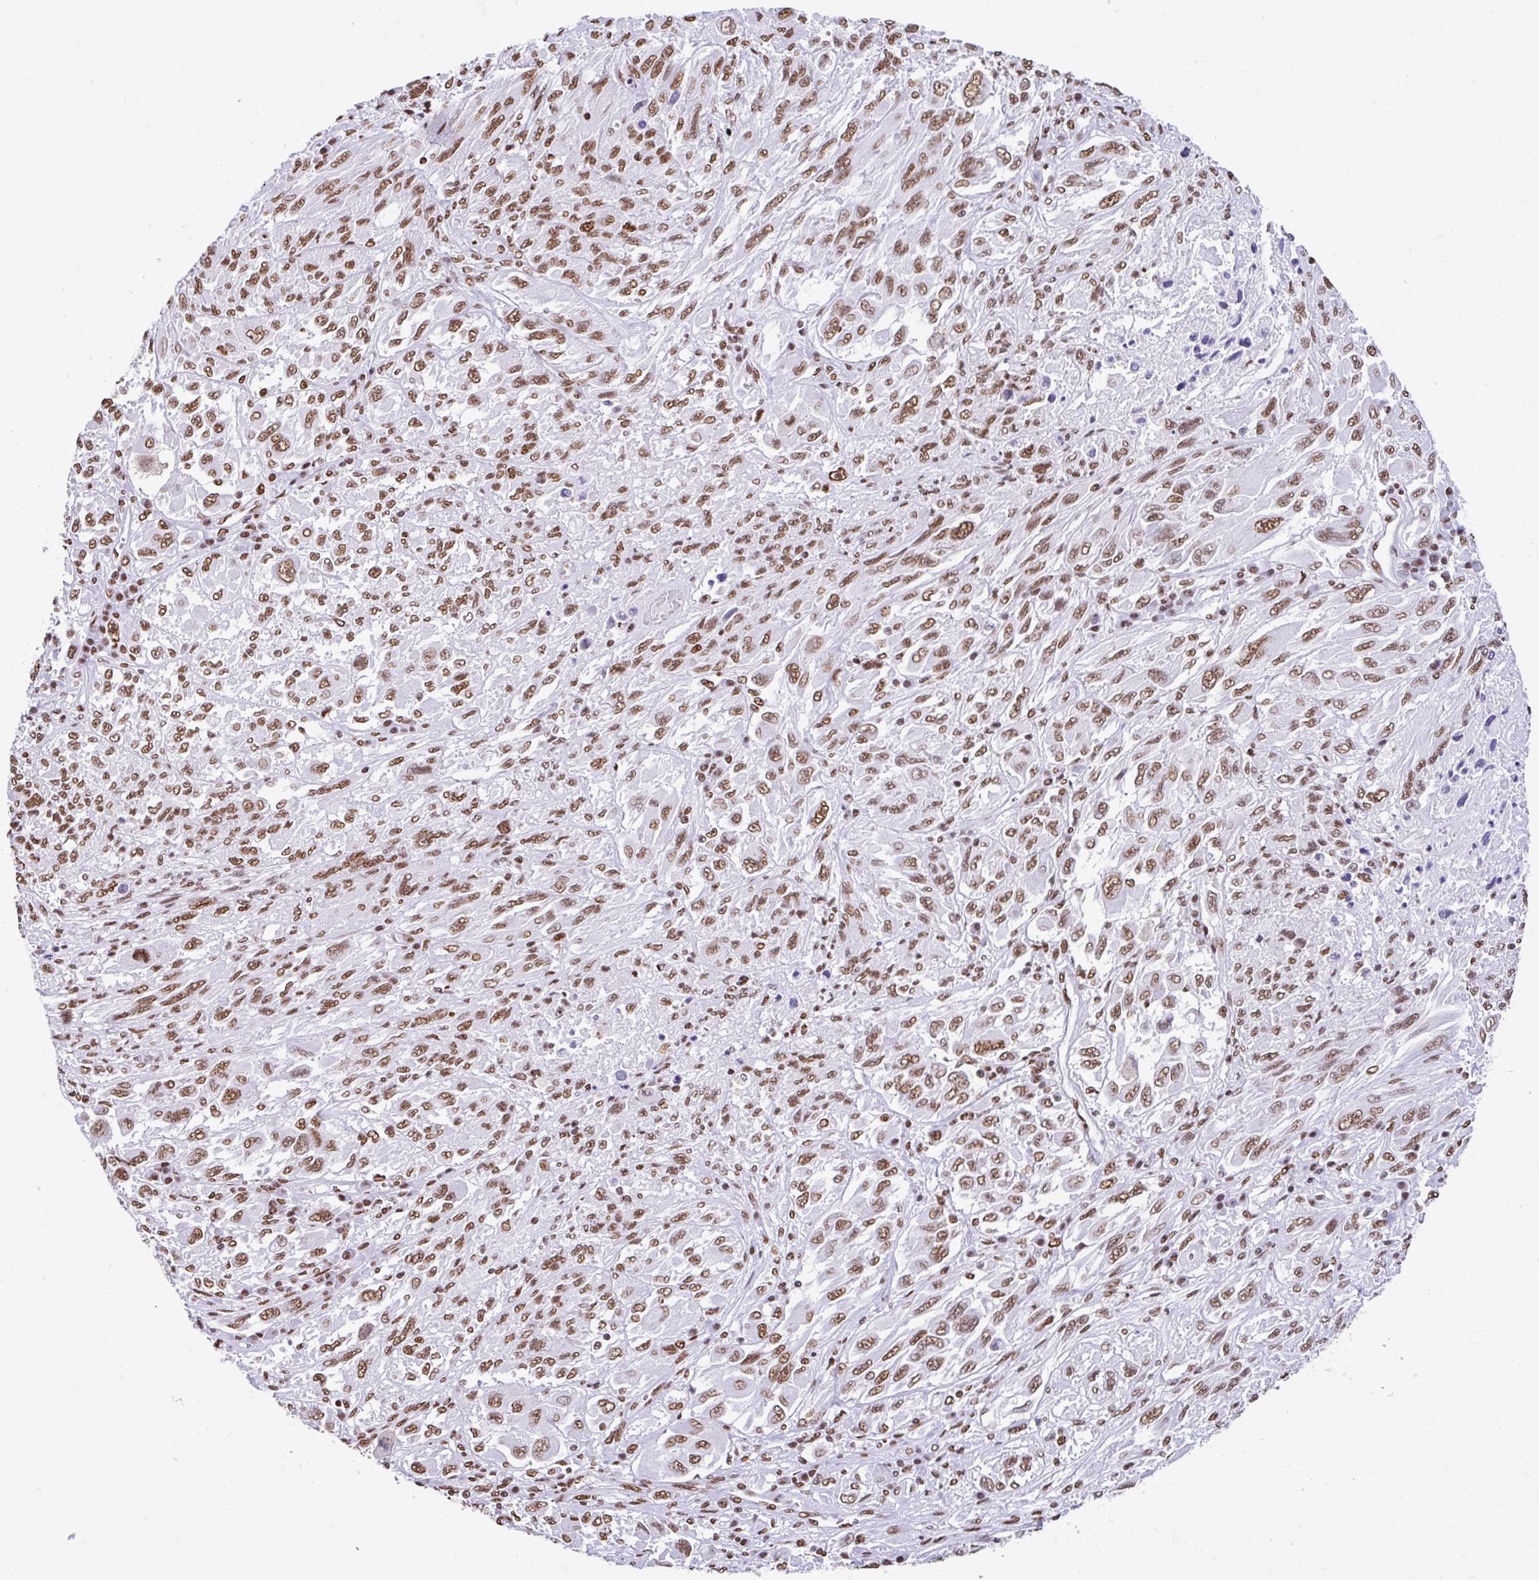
{"staining": {"intensity": "moderate", "quantity": ">75%", "location": "nuclear"}, "tissue": "melanoma", "cell_type": "Tumor cells", "image_type": "cancer", "snomed": [{"axis": "morphology", "description": "Malignant melanoma, NOS"}, {"axis": "topography", "description": "Skin"}], "caption": "The image exhibits staining of malignant melanoma, revealing moderate nuclear protein staining (brown color) within tumor cells.", "gene": "KHDRBS1", "patient": {"sex": "female", "age": 91}}